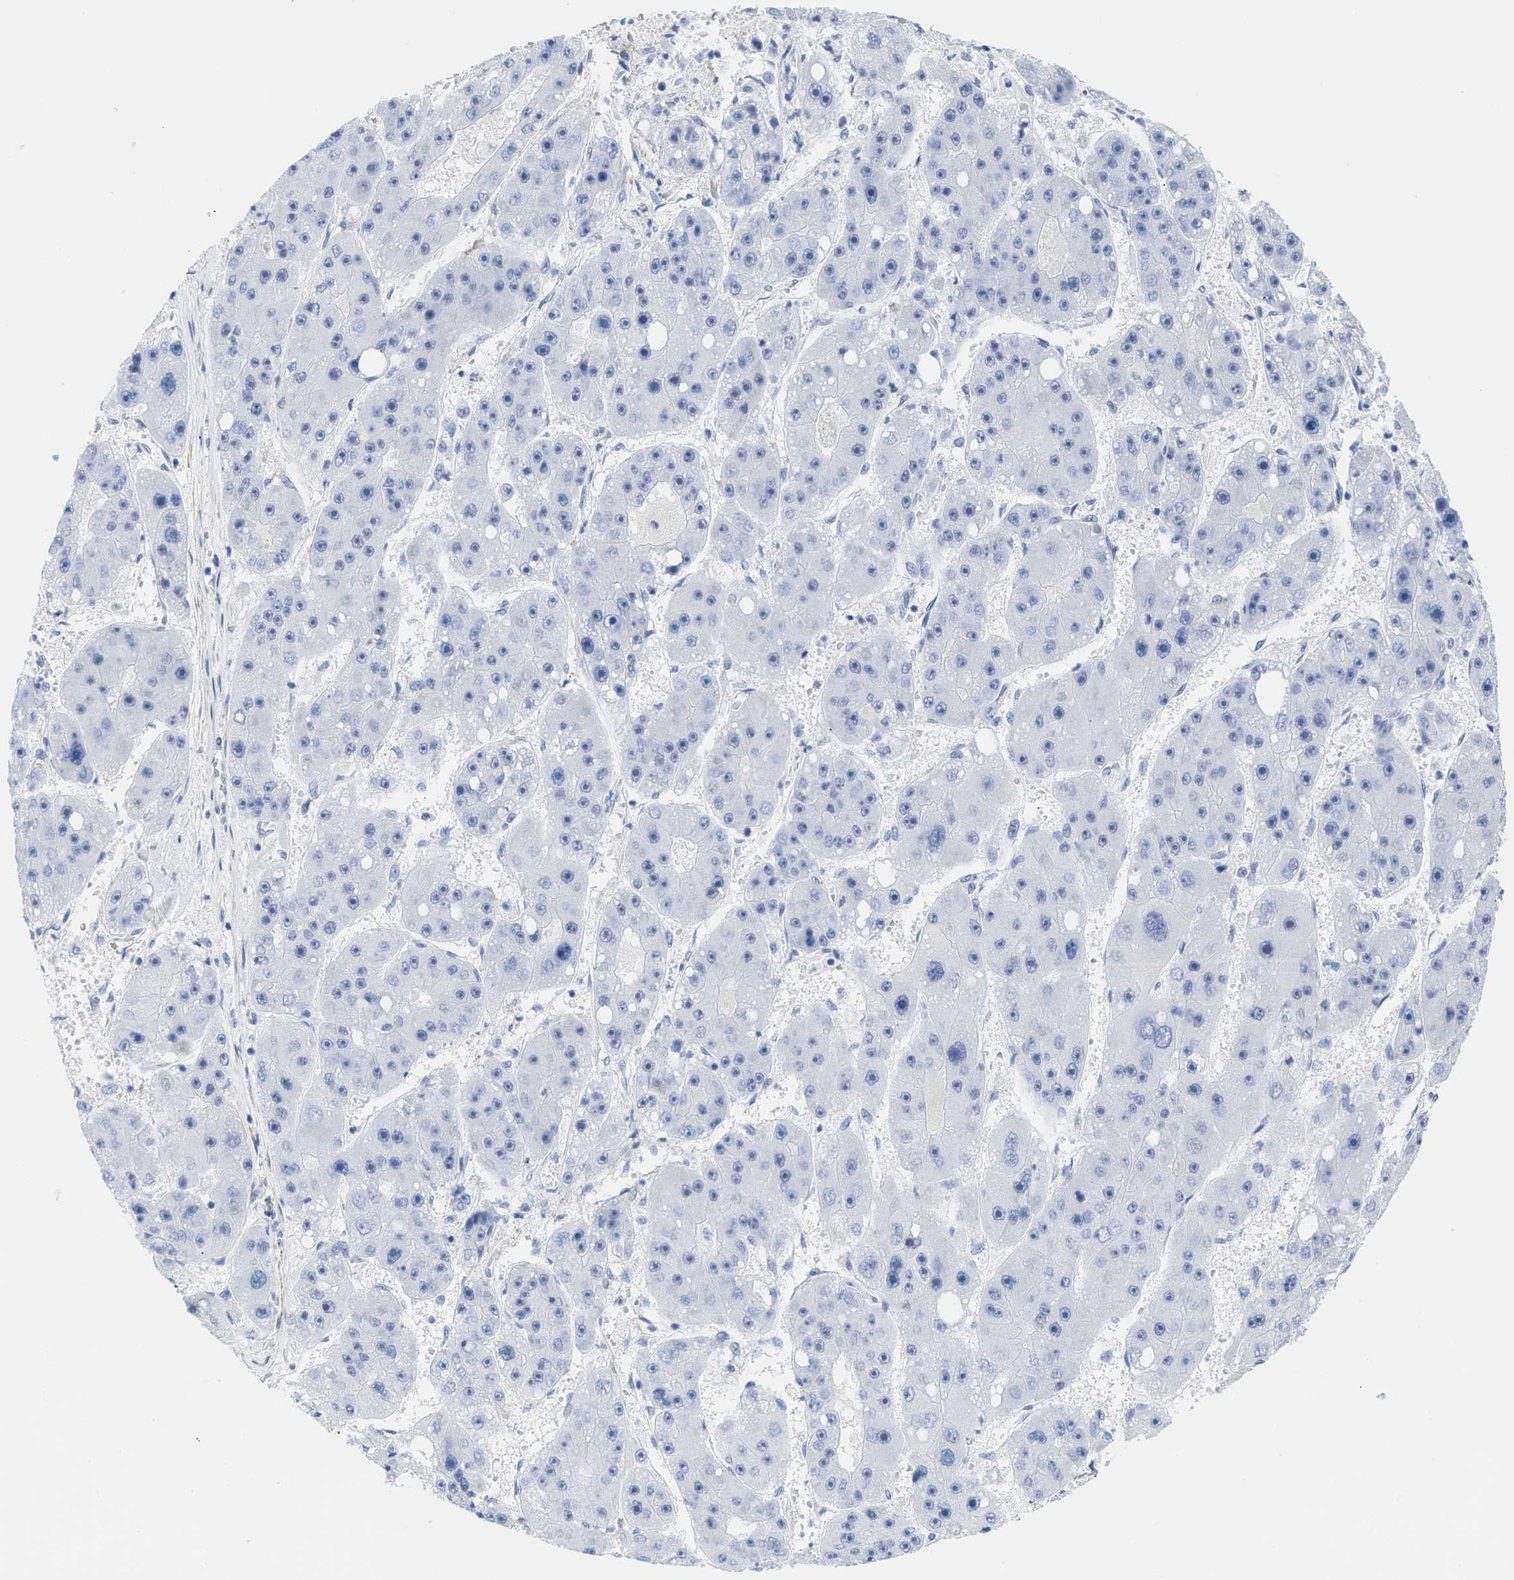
{"staining": {"intensity": "negative", "quantity": "none", "location": "none"}, "tissue": "liver cancer", "cell_type": "Tumor cells", "image_type": "cancer", "snomed": [{"axis": "morphology", "description": "Carcinoma, Hepatocellular, NOS"}, {"axis": "topography", "description": "Liver"}], "caption": "High power microscopy micrograph of an IHC histopathology image of liver cancer (hepatocellular carcinoma), revealing no significant expression in tumor cells.", "gene": "TUB", "patient": {"sex": "female", "age": 61}}